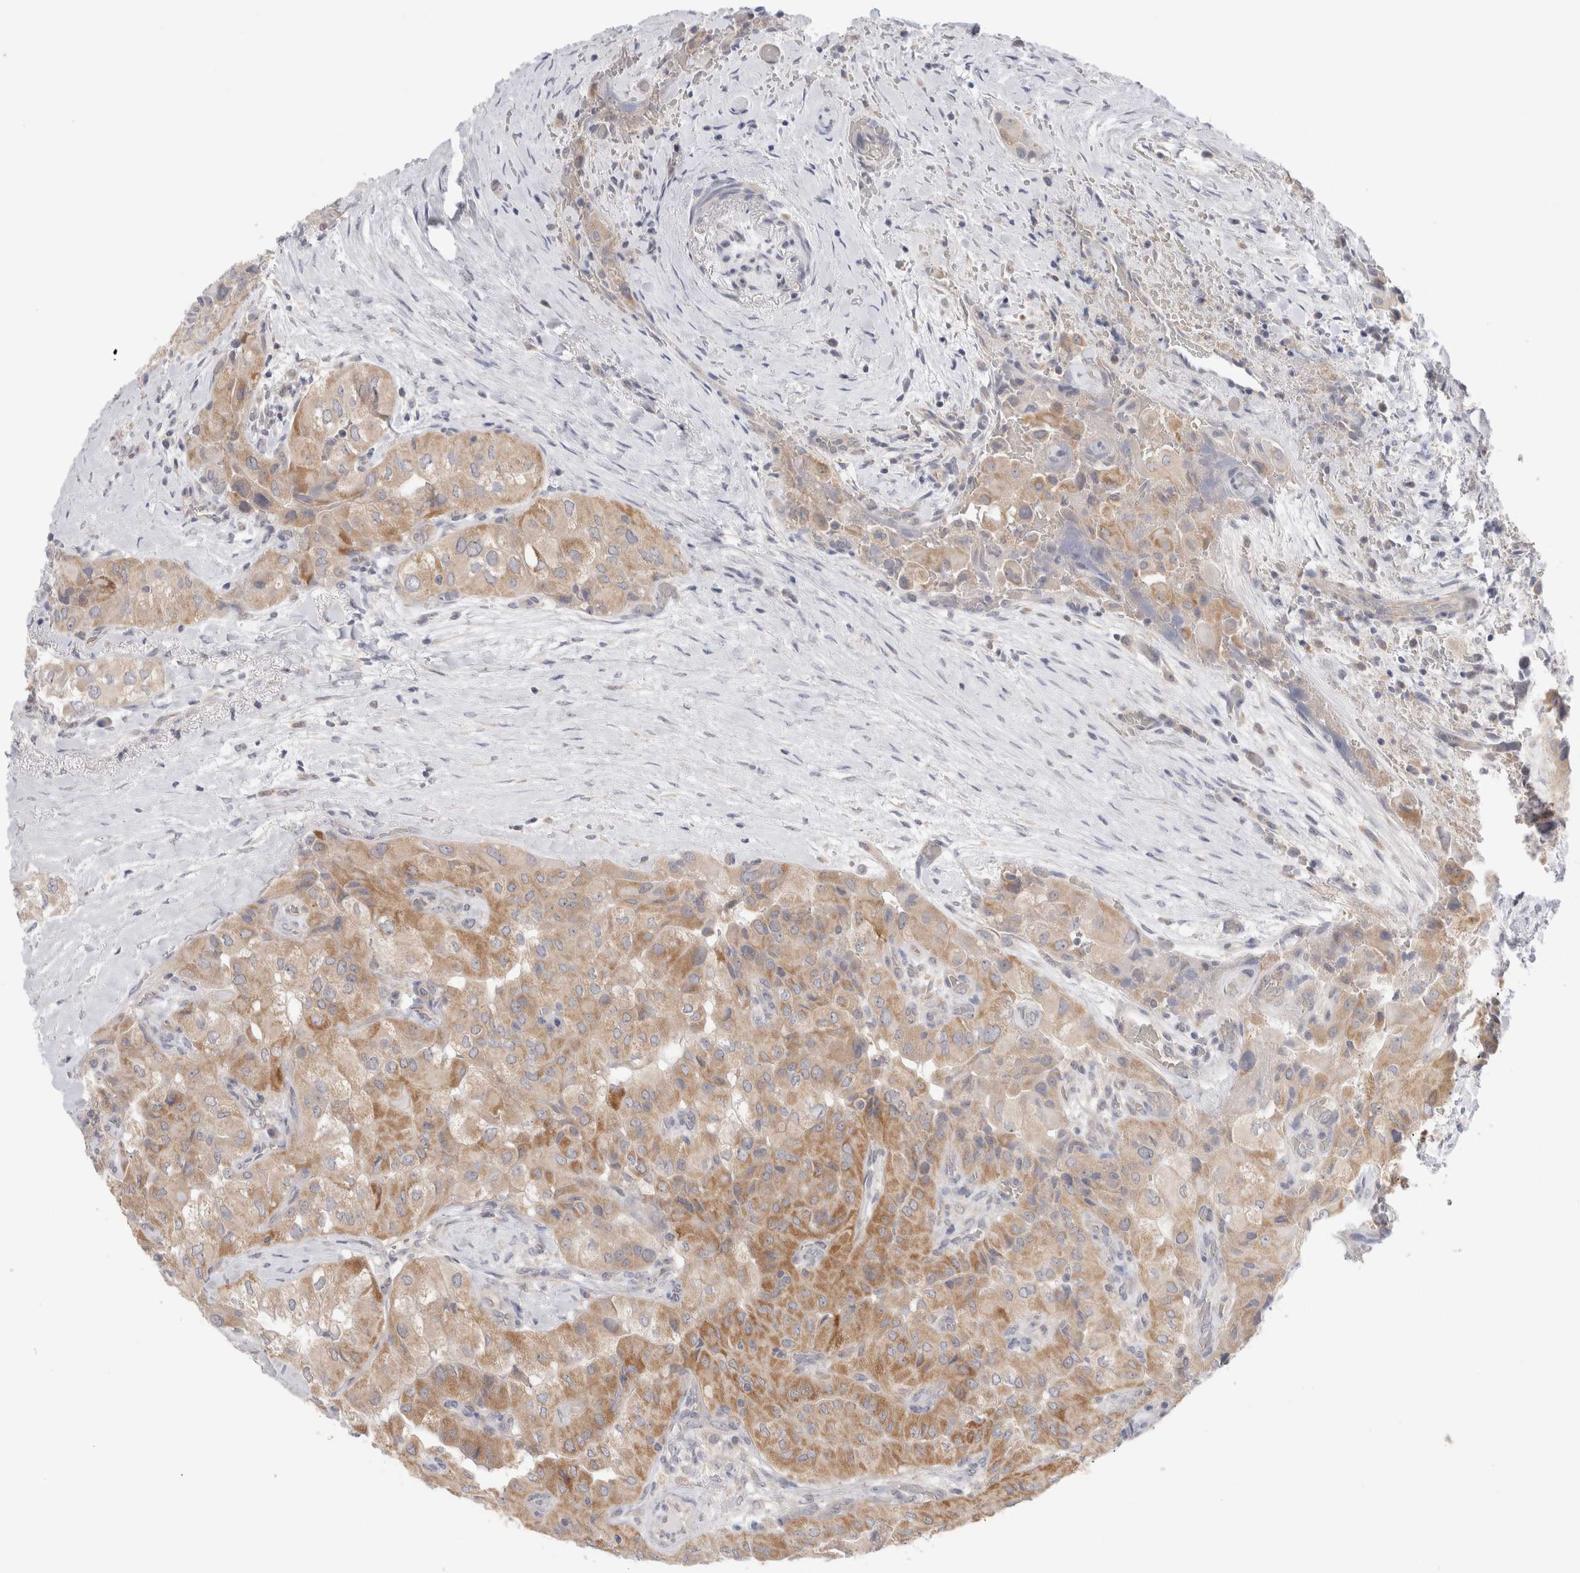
{"staining": {"intensity": "moderate", "quantity": "25%-75%", "location": "cytoplasmic/membranous"}, "tissue": "thyroid cancer", "cell_type": "Tumor cells", "image_type": "cancer", "snomed": [{"axis": "morphology", "description": "Papillary adenocarcinoma, NOS"}, {"axis": "topography", "description": "Thyroid gland"}], "caption": "Thyroid cancer stained with DAB IHC exhibits medium levels of moderate cytoplasmic/membranous staining in approximately 25%-75% of tumor cells.", "gene": "NDOR1", "patient": {"sex": "female", "age": 59}}